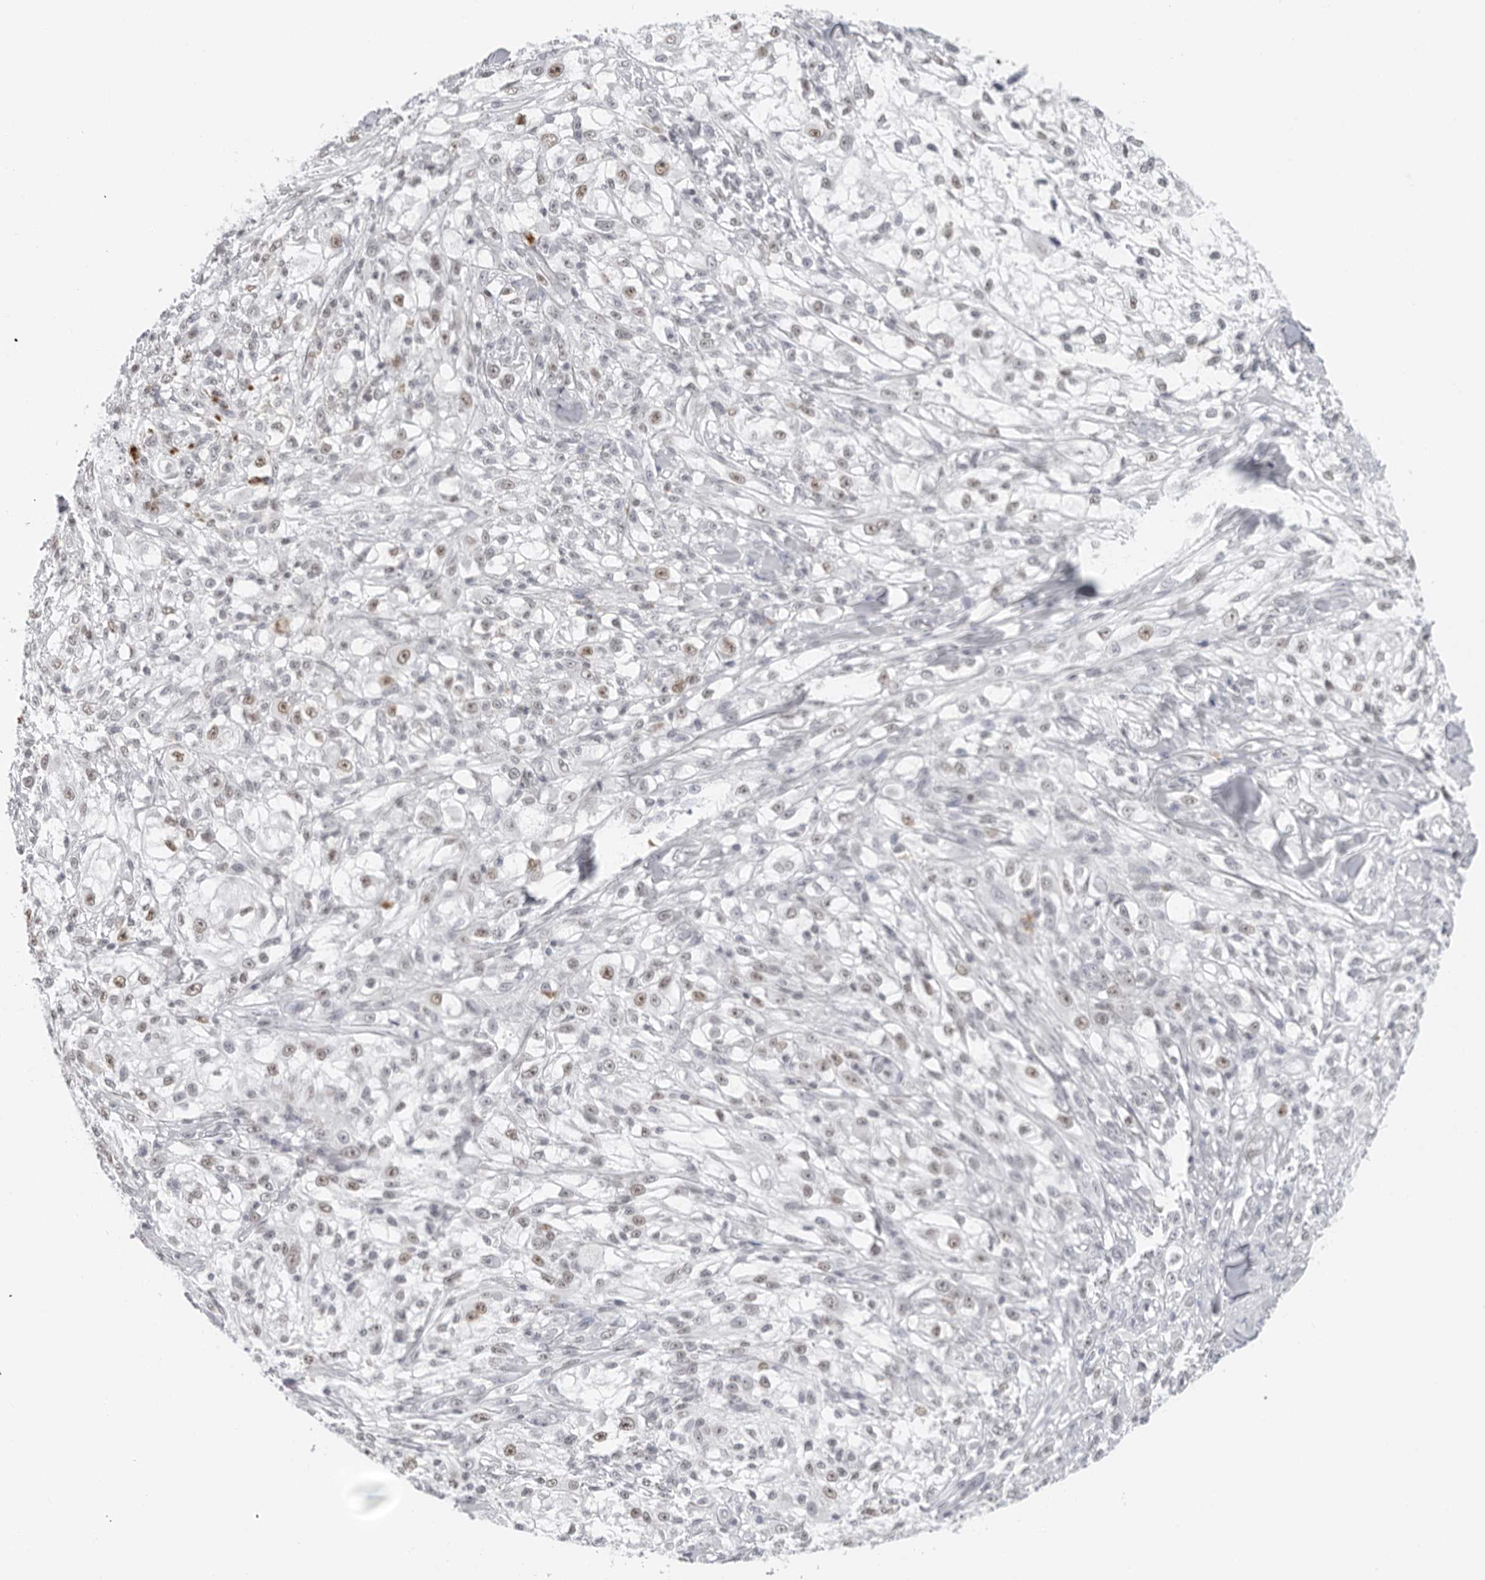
{"staining": {"intensity": "moderate", "quantity": "<25%", "location": "nuclear"}, "tissue": "melanoma", "cell_type": "Tumor cells", "image_type": "cancer", "snomed": [{"axis": "morphology", "description": "Malignant melanoma, NOS"}, {"axis": "topography", "description": "Skin of head"}], "caption": "Immunohistochemistry (IHC) photomicrograph of neoplastic tissue: malignant melanoma stained using immunohistochemistry demonstrates low levels of moderate protein expression localized specifically in the nuclear of tumor cells, appearing as a nuclear brown color.", "gene": "FLG2", "patient": {"sex": "male", "age": 83}}